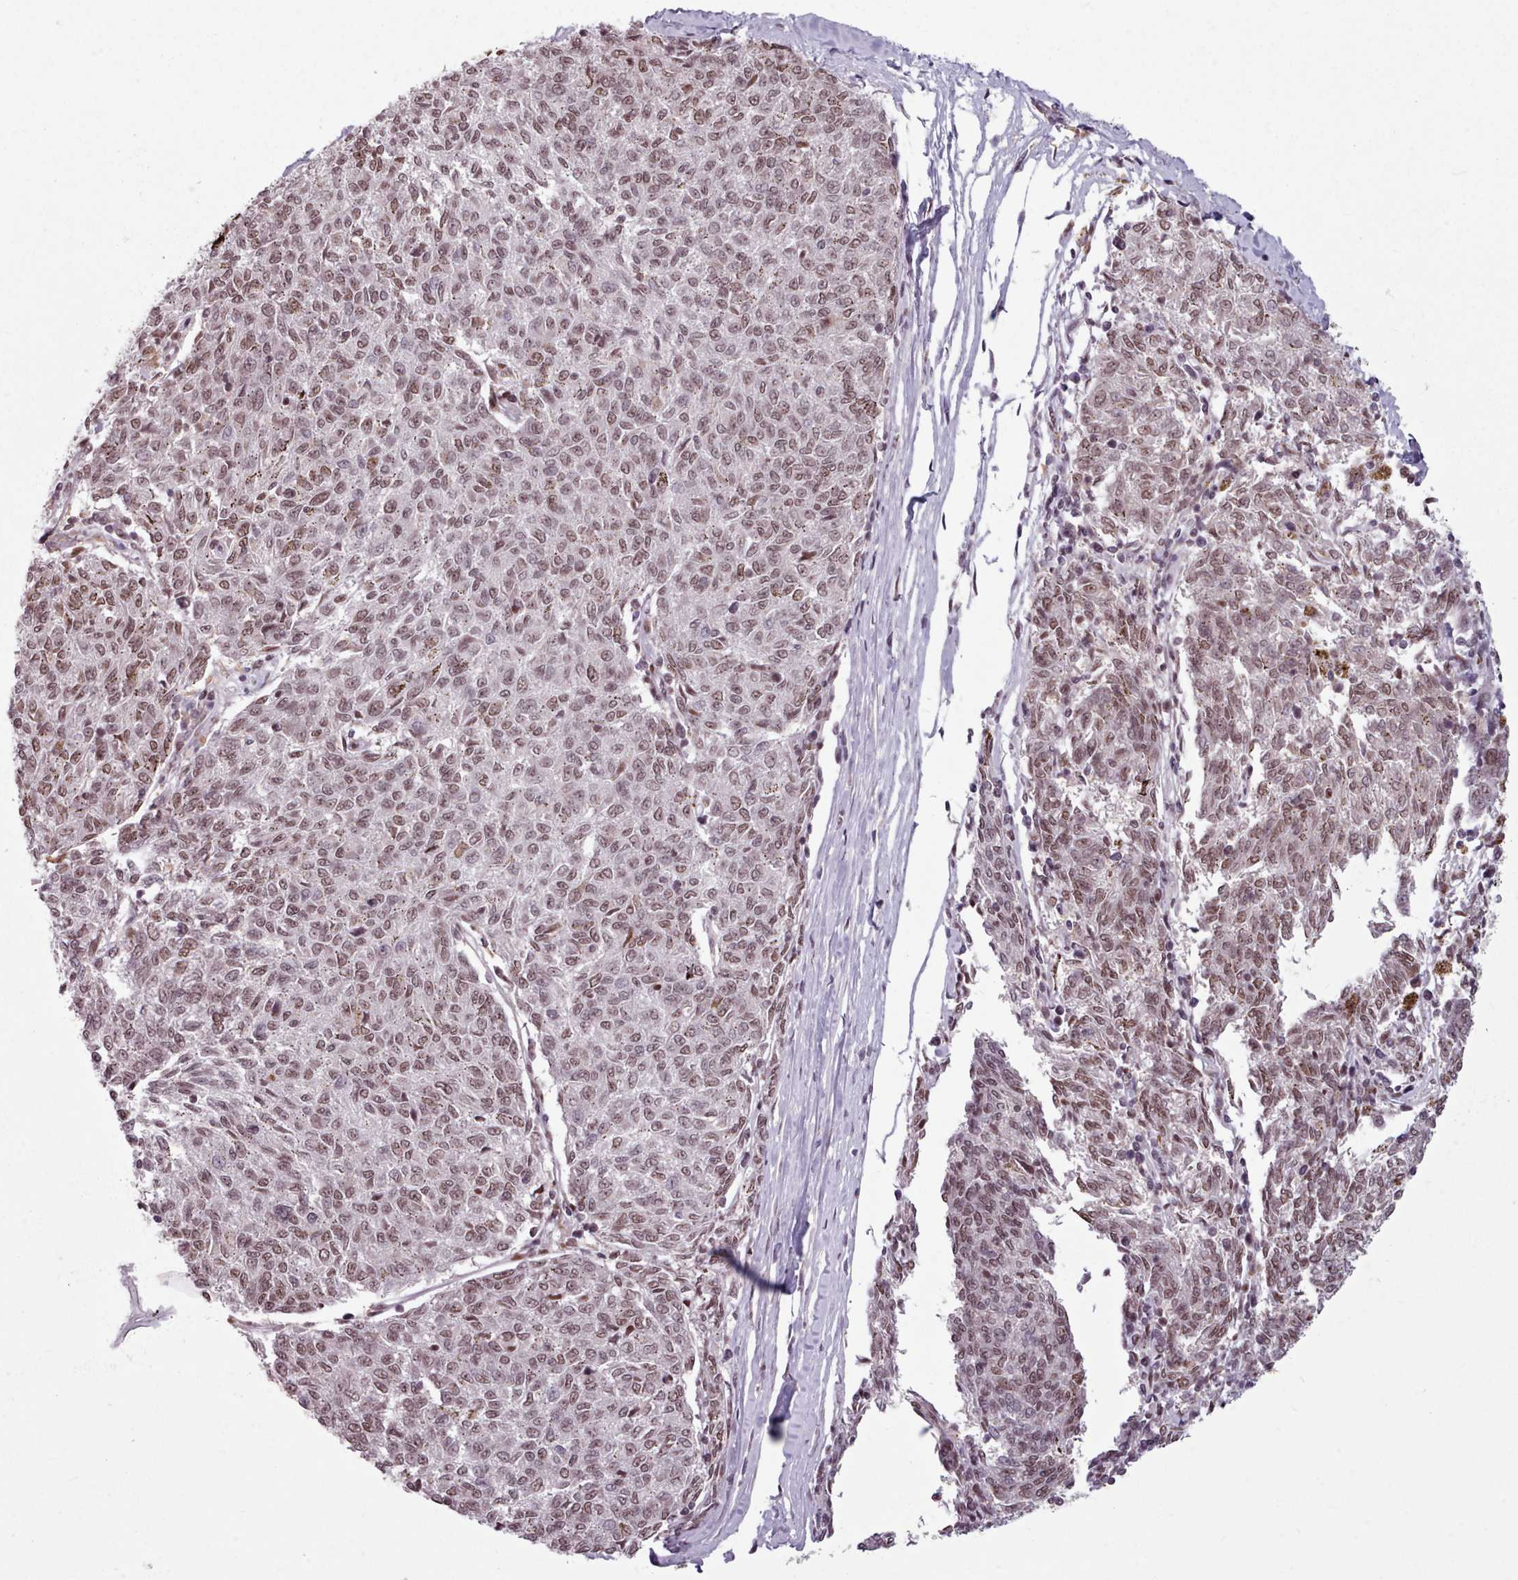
{"staining": {"intensity": "moderate", "quantity": ">75%", "location": "nuclear"}, "tissue": "melanoma", "cell_type": "Tumor cells", "image_type": "cancer", "snomed": [{"axis": "morphology", "description": "Malignant melanoma, NOS"}, {"axis": "topography", "description": "Skin"}], "caption": "The image displays staining of malignant melanoma, revealing moderate nuclear protein positivity (brown color) within tumor cells. The staining was performed using DAB to visualize the protein expression in brown, while the nuclei were stained in blue with hematoxylin (Magnification: 20x).", "gene": "SRRM1", "patient": {"sex": "female", "age": 72}}